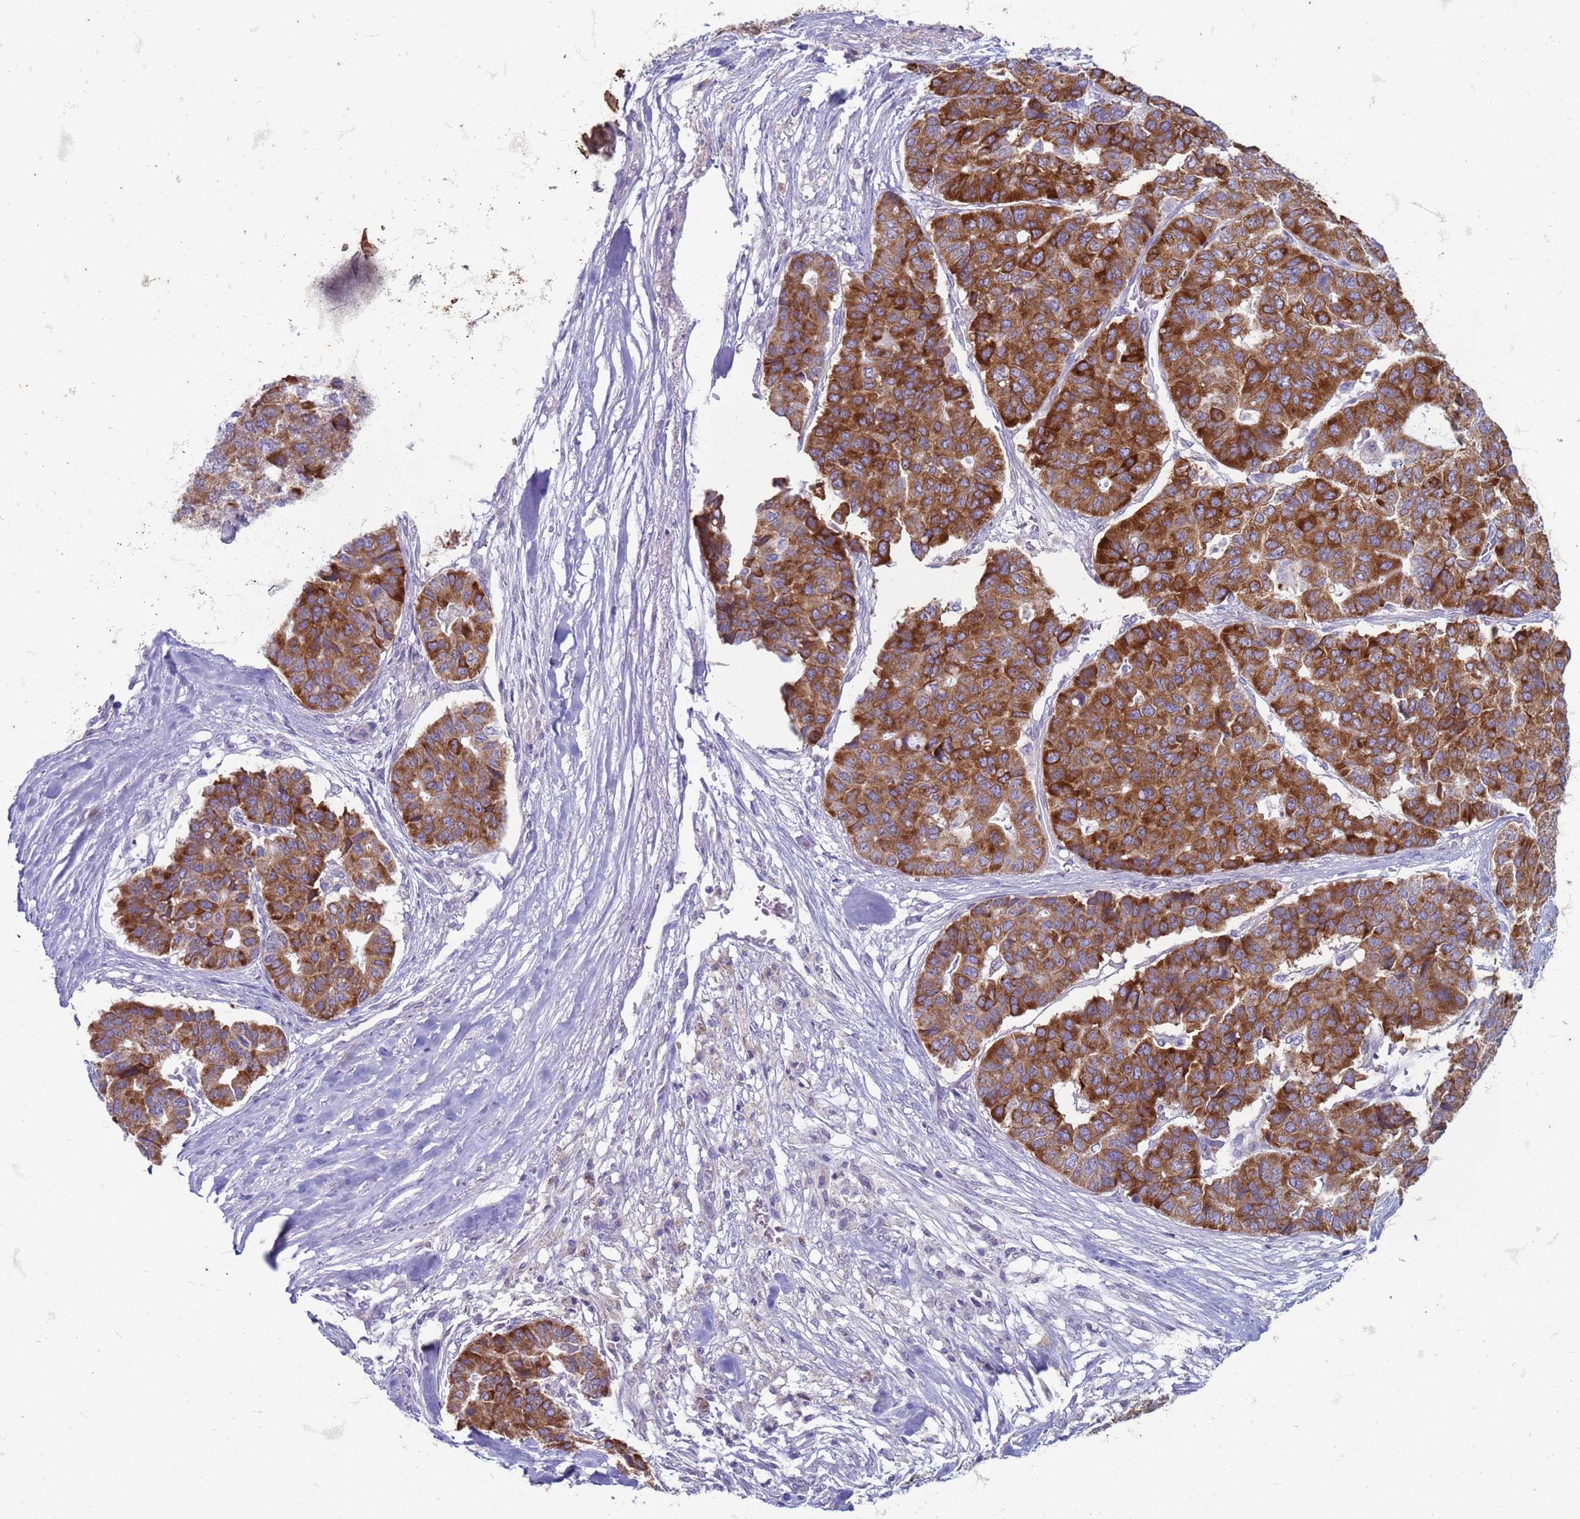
{"staining": {"intensity": "strong", "quantity": ">75%", "location": "cytoplasmic/membranous"}, "tissue": "pancreatic cancer", "cell_type": "Tumor cells", "image_type": "cancer", "snomed": [{"axis": "morphology", "description": "Adenocarcinoma, NOS"}, {"axis": "topography", "description": "Pancreas"}], "caption": "DAB immunohistochemical staining of human pancreatic cancer (adenocarcinoma) reveals strong cytoplasmic/membranous protein expression in approximately >75% of tumor cells. Immunohistochemistry stains the protein of interest in brown and the nuclei are stained blue.", "gene": "SUCO", "patient": {"sex": "male", "age": 50}}